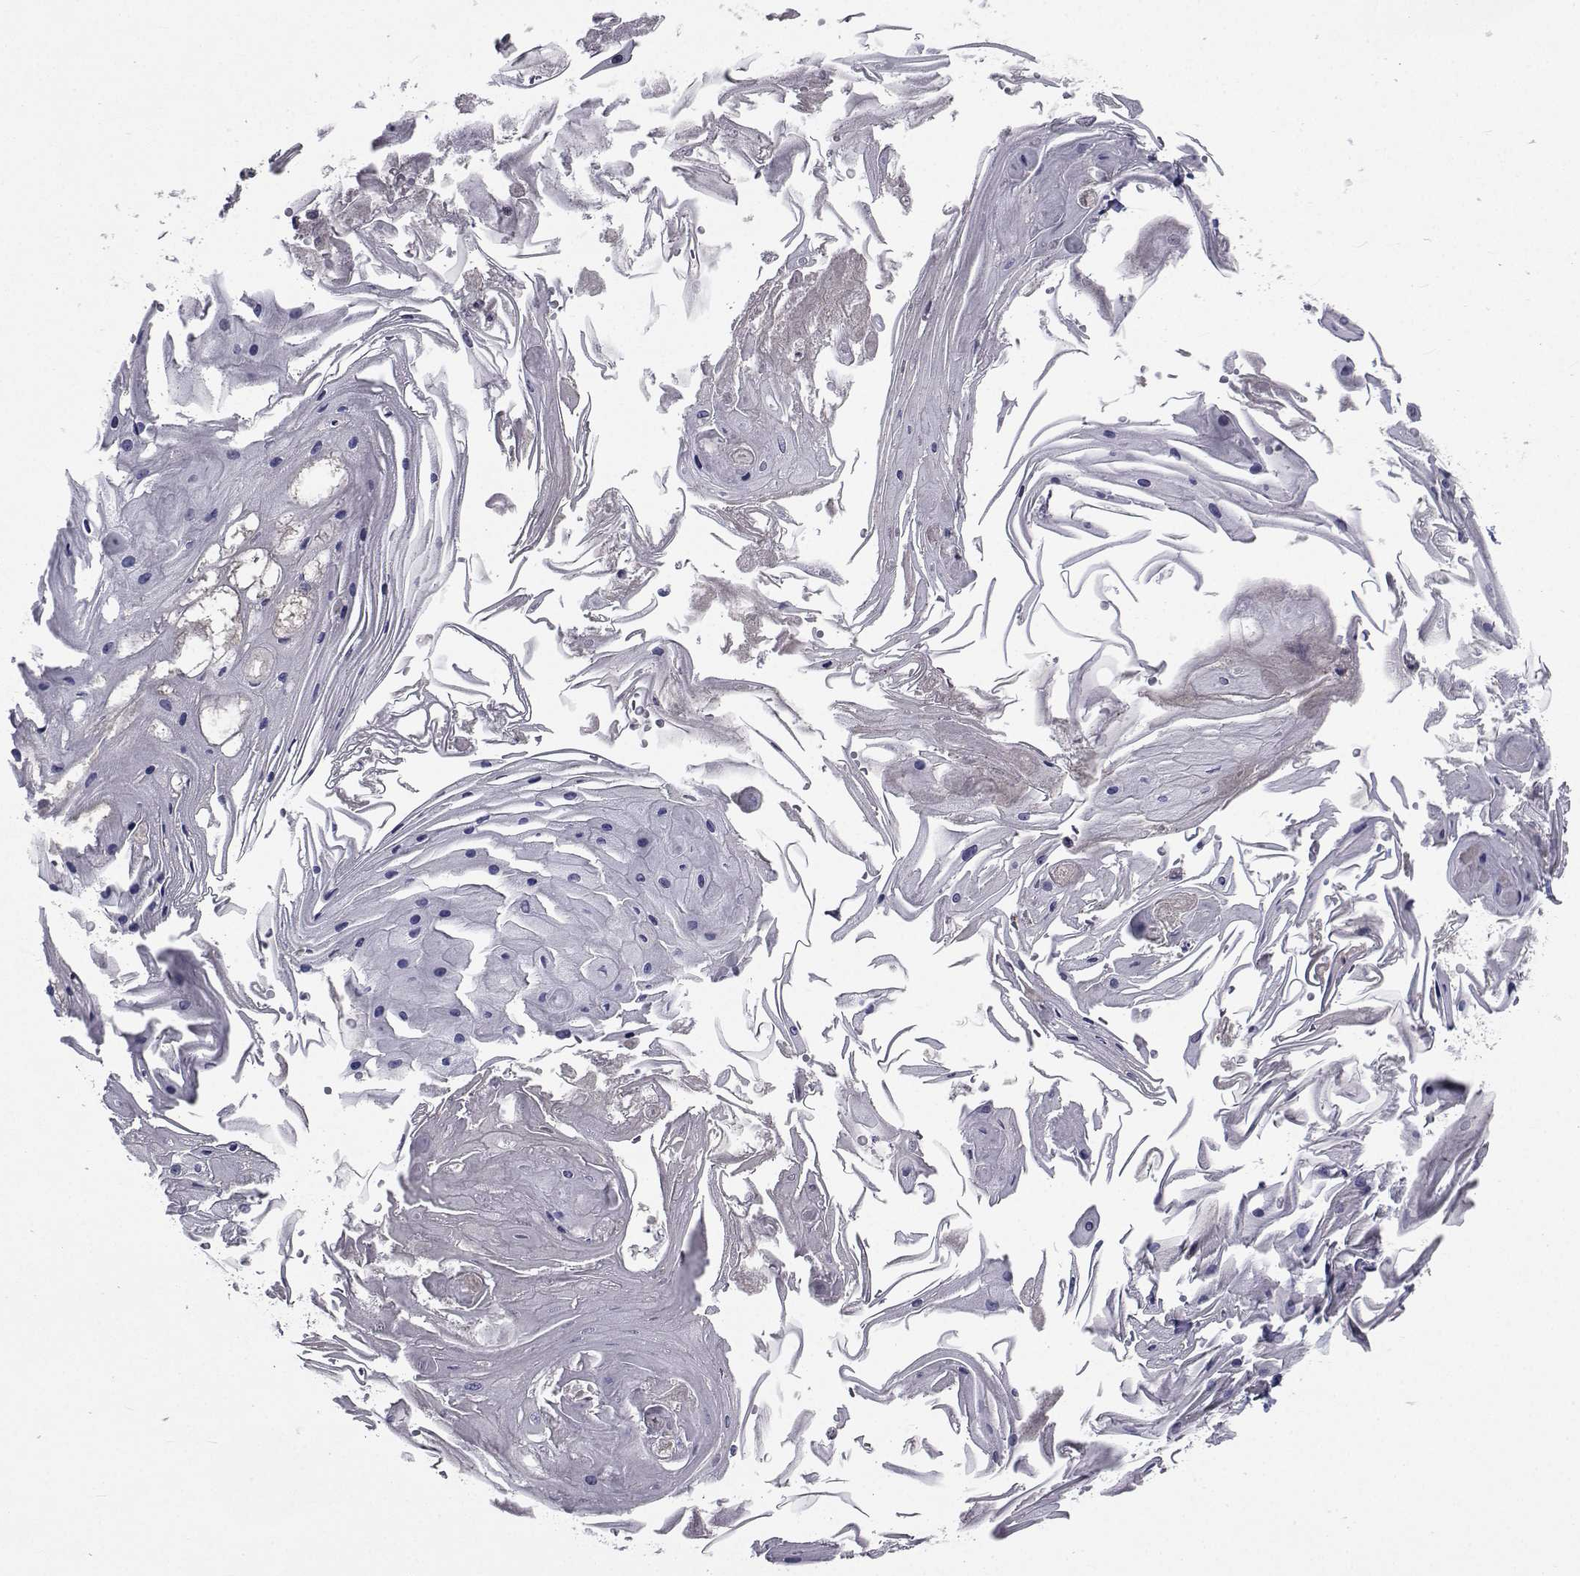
{"staining": {"intensity": "negative", "quantity": "none", "location": "none"}, "tissue": "skin cancer", "cell_type": "Tumor cells", "image_type": "cancer", "snomed": [{"axis": "morphology", "description": "Squamous cell carcinoma, NOS"}, {"axis": "topography", "description": "Skin"}], "caption": "Tumor cells show no significant staining in skin cancer.", "gene": "CYP2S1", "patient": {"sex": "male", "age": 70}}